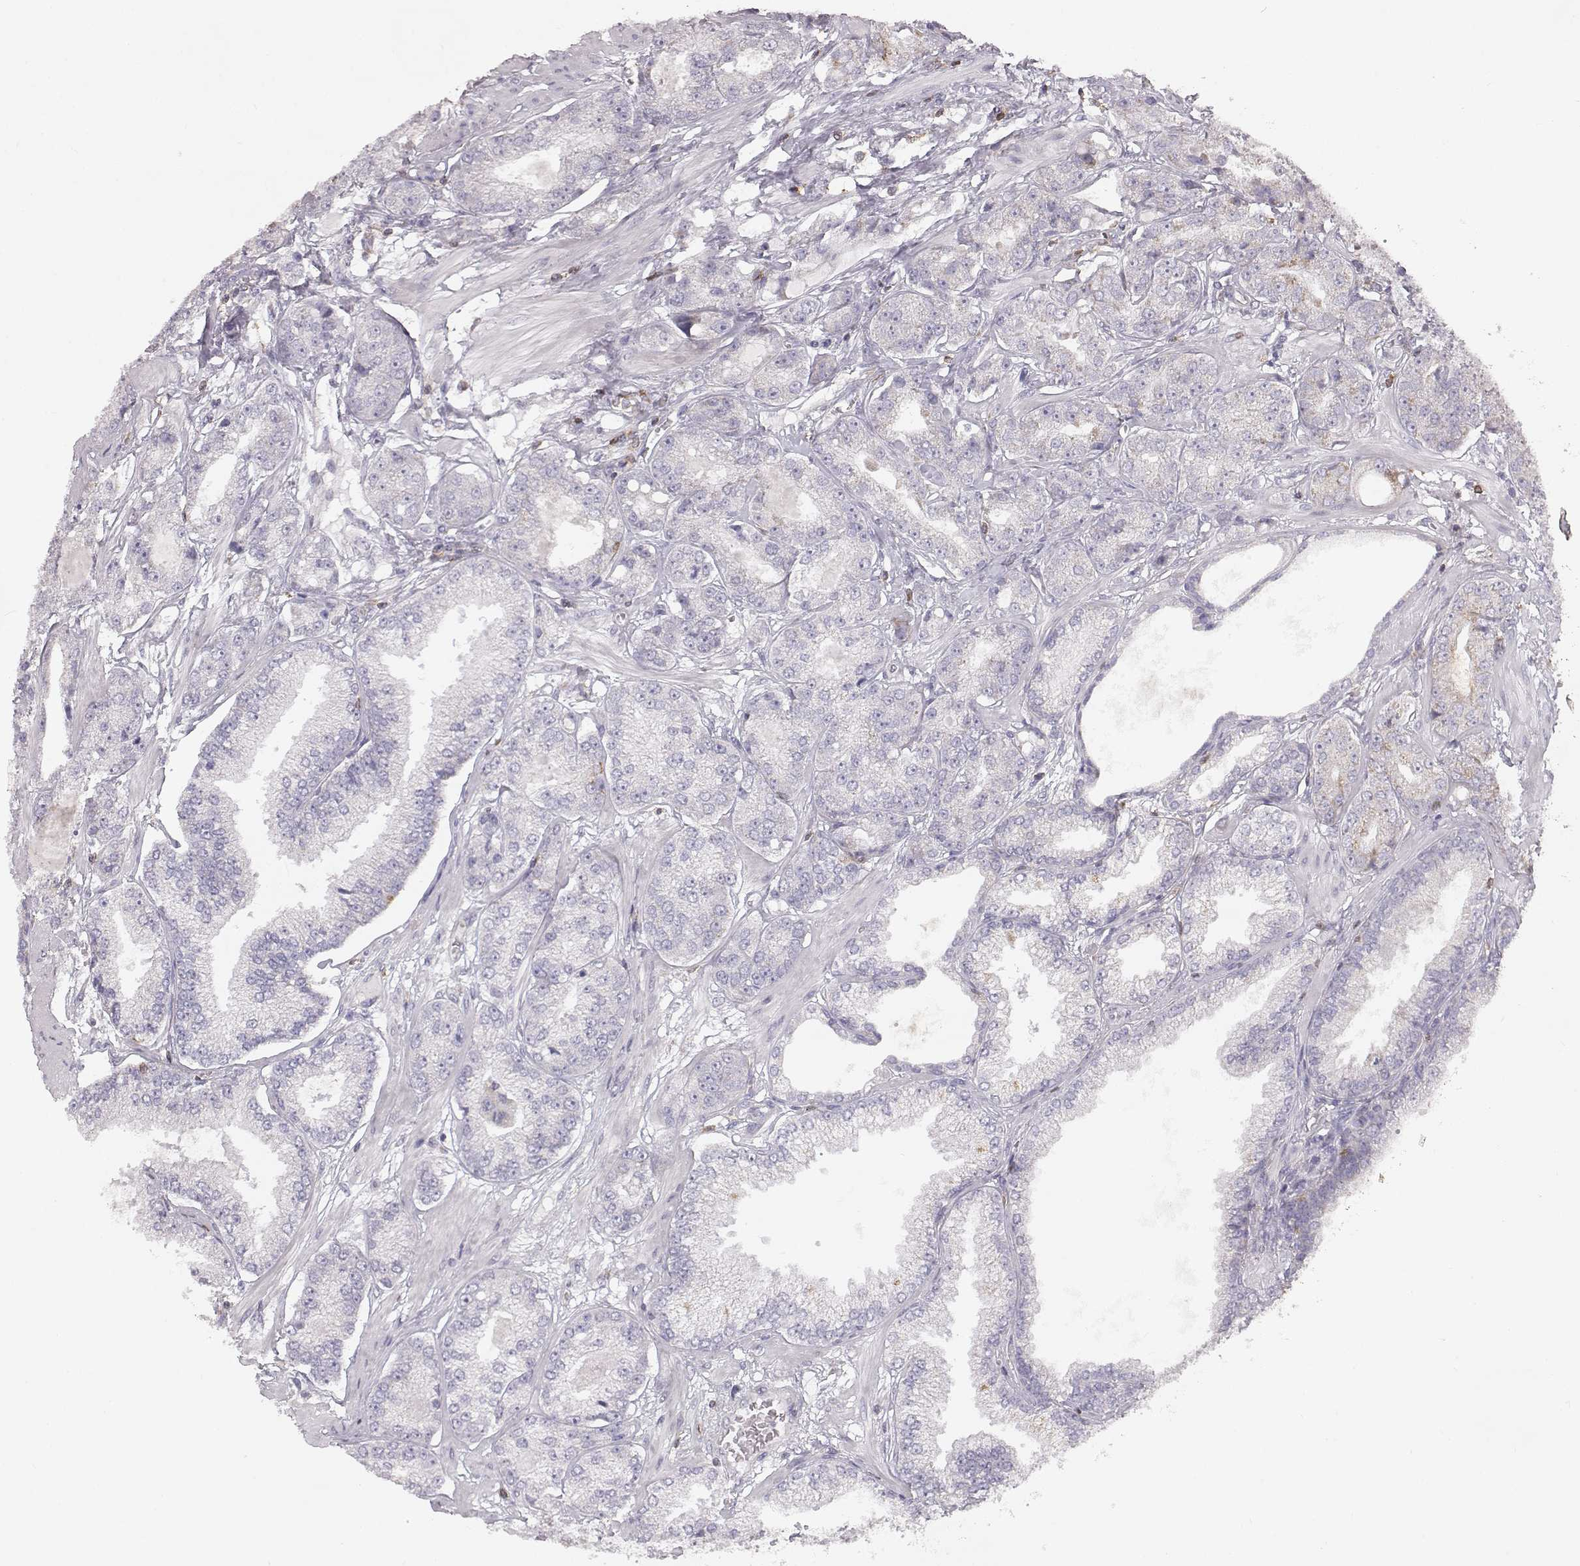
{"staining": {"intensity": "negative", "quantity": "none", "location": "none"}, "tissue": "prostate cancer", "cell_type": "Tumor cells", "image_type": "cancer", "snomed": [{"axis": "morphology", "description": "Adenocarcinoma, NOS"}, {"axis": "topography", "description": "Prostate"}], "caption": "DAB (3,3'-diaminobenzidine) immunohistochemical staining of human prostate adenocarcinoma displays no significant staining in tumor cells.", "gene": "GRAP2", "patient": {"sex": "male", "age": 64}}